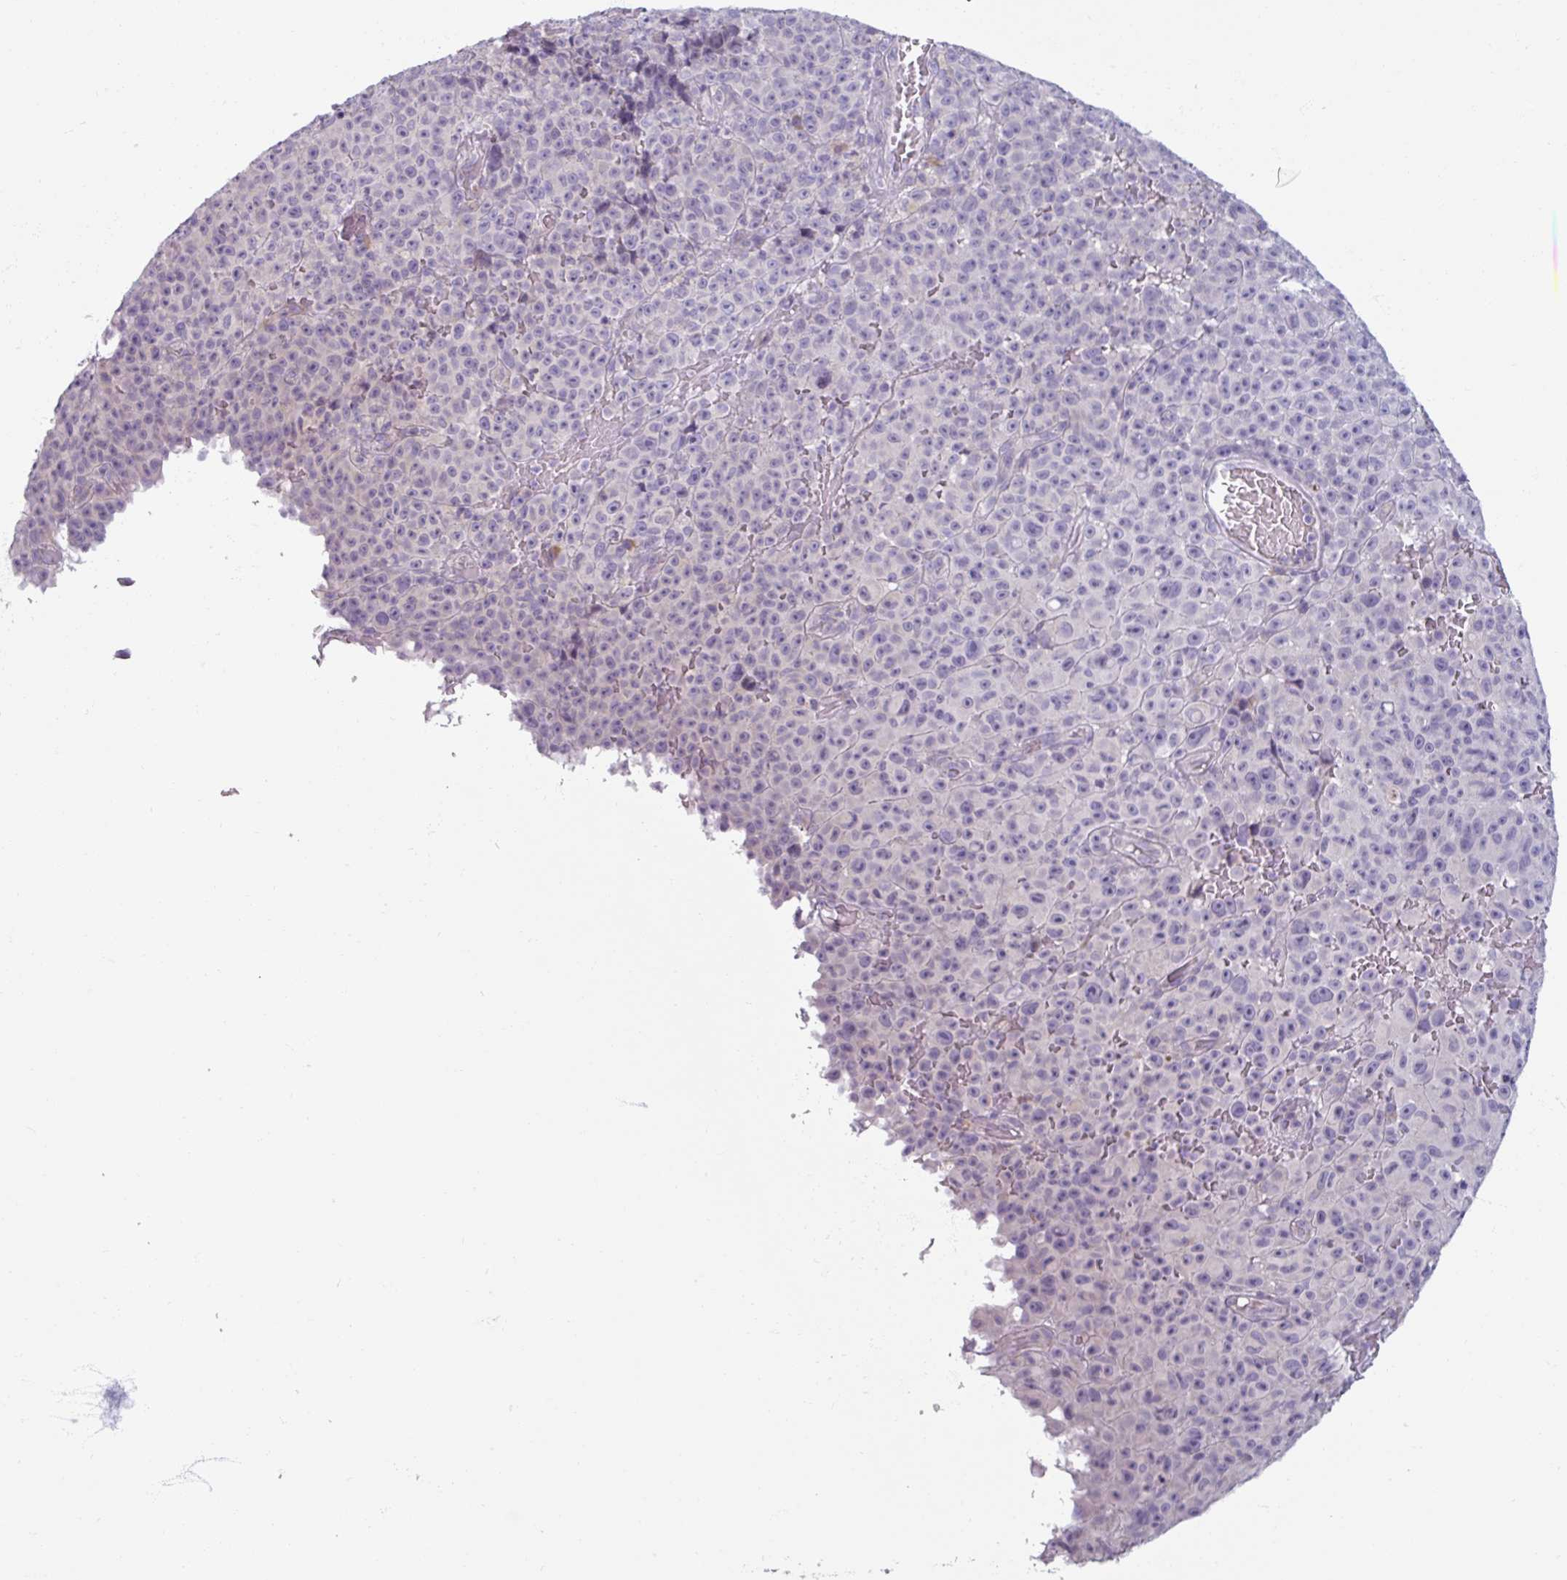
{"staining": {"intensity": "negative", "quantity": "none", "location": "none"}, "tissue": "melanoma", "cell_type": "Tumor cells", "image_type": "cancer", "snomed": [{"axis": "morphology", "description": "Malignant melanoma, NOS"}, {"axis": "topography", "description": "Skin"}], "caption": "High power microscopy photomicrograph of an immunohistochemistry histopathology image of malignant melanoma, revealing no significant expression in tumor cells. The staining was performed using DAB (3,3'-diaminobenzidine) to visualize the protein expression in brown, while the nuclei were stained in blue with hematoxylin (Magnification: 20x).", "gene": "SMIM11", "patient": {"sex": "female", "age": 82}}